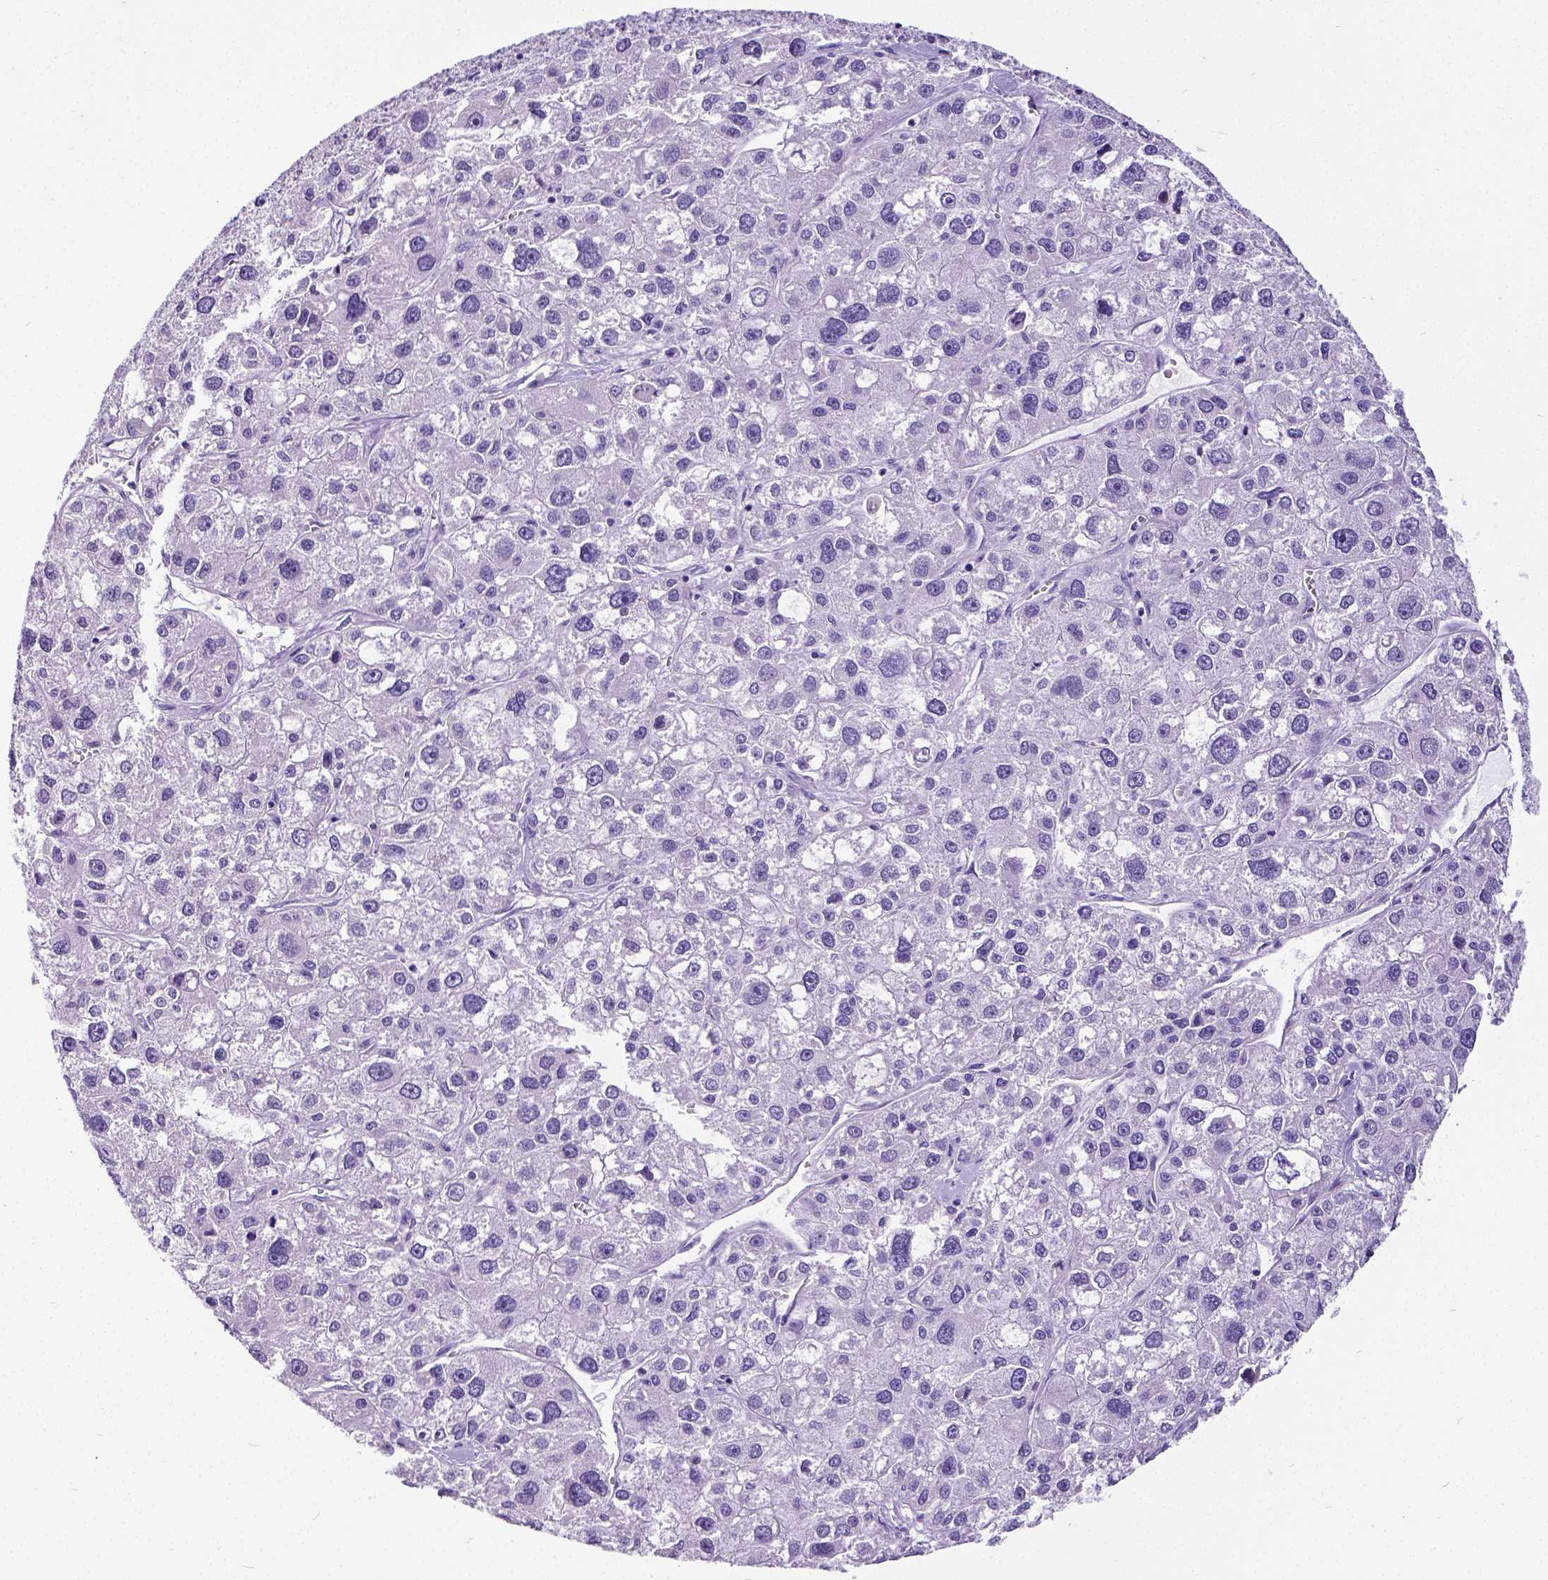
{"staining": {"intensity": "negative", "quantity": "none", "location": "none"}, "tissue": "liver cancer", "cell_type": "Tumor cells", "image_type": "cancer", "snomed": [{"axis": "morphology", "description": "Carcinoma, Hepatocellular, NOS"}, {"axis": "topography", "description": "Liver"}], "caption": "Immunohistochemistry (IHC) histopathology image of neoplastic tissue: human liver cancer (hepatocellular carcinoma) stained with DAB displays no significant protein positivity in tumor cells. (Brightfield microscopy of DAB (3,3'-diaminobenzidine) immunohistochemistry at high magnification).", "gene": "SATB2", "patient": {"sex": "male", "age": 73}}